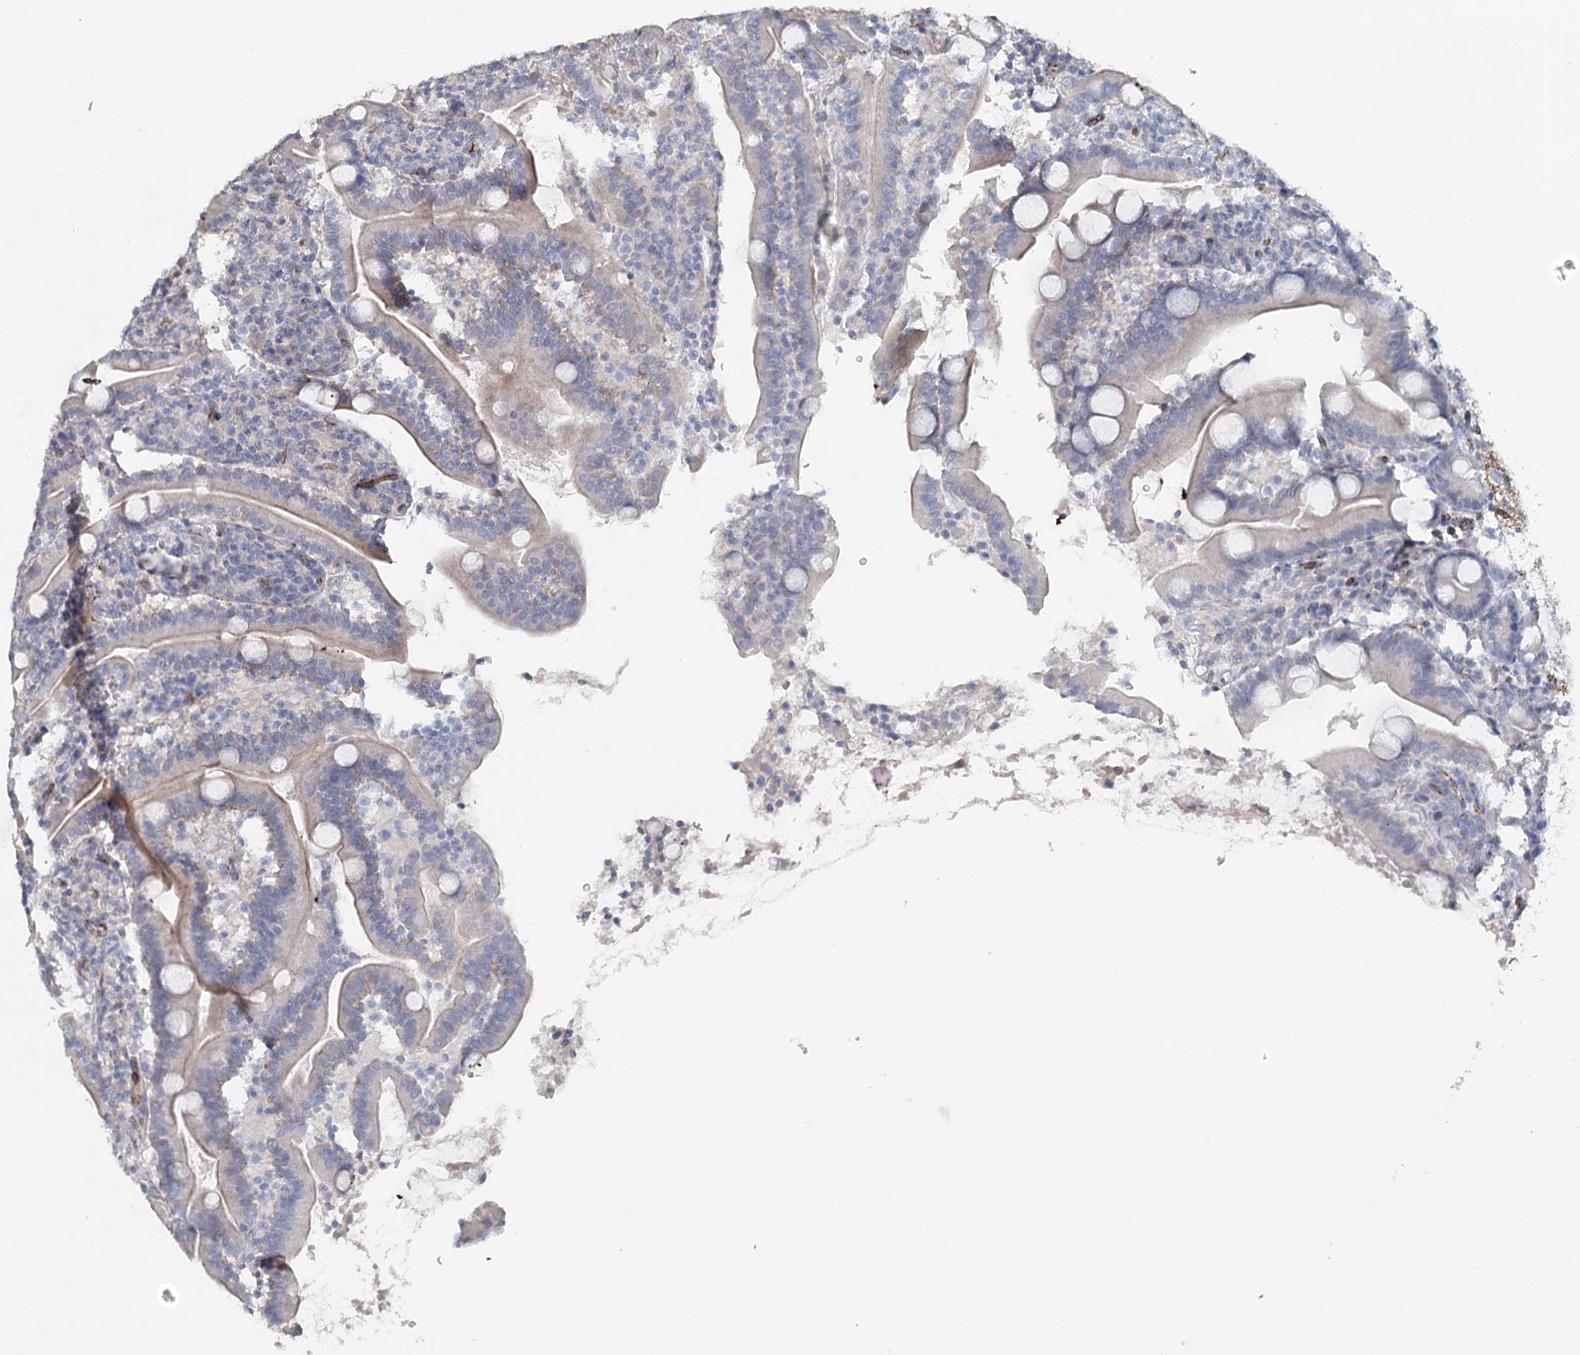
{"staining": {"intensity": "weak", "quantity": "25%-75%", "location": "cytoplasmic/membranous"}, "tissue": "duodenum", "cell_type": "Glandular cells", "image_type": "normal", "snomed": [{"axis": "morphology", "description": "Normal tissue, NOS"}, {"axis": "topography", "description": "Duodenum"}], "caption": "A high-resolution micrograph shows immunohistochemistry staining of unremarkable duodenum, which shows weak cytoplasmic/membranous expression in about 25%-75% of glandular cells. Immunohistochemistry stains the protein in brown and the nuclei are stained blue.", "gene": "SYNPO", "patient": {"sex": "male", "age": 35}}